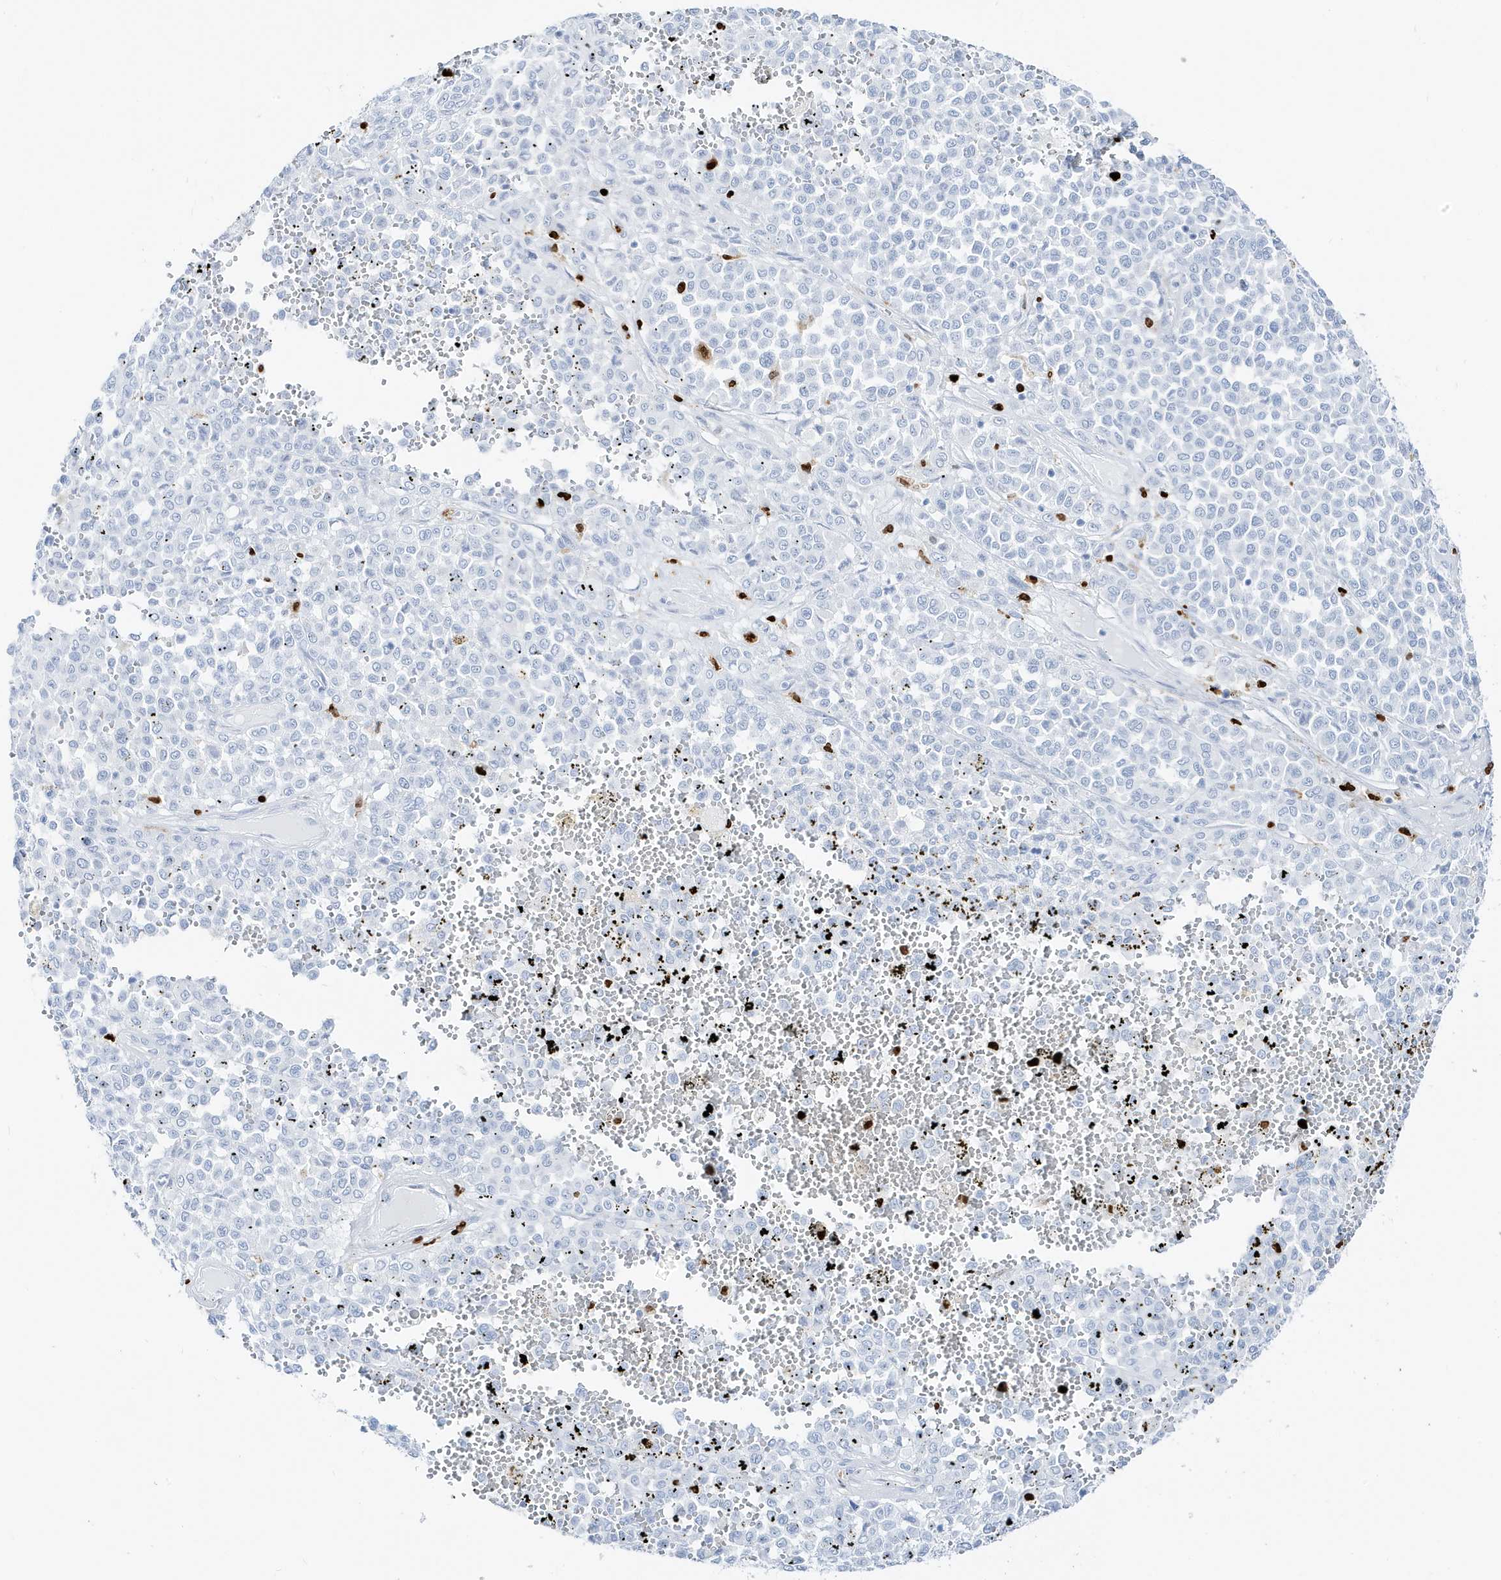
{"staining": {"intensity": "negative", "quantity": "none", "location": "none"}, "tissue": "melanoma", "cell_type": "Tumor cells", "image_type": "cancer", "snomed": [{"axis": "morphology", "description": "Malignant melanoma, Metastatic site"}, {"axis": "topography", "description": "Pancreas"}], "caption": "This is an IHC micrograph of malignant melanoma (metastatic site). There is no positivity in tumor cells.", "gene": "MNDA", "patient": {"sex": "female", "age": 30}}